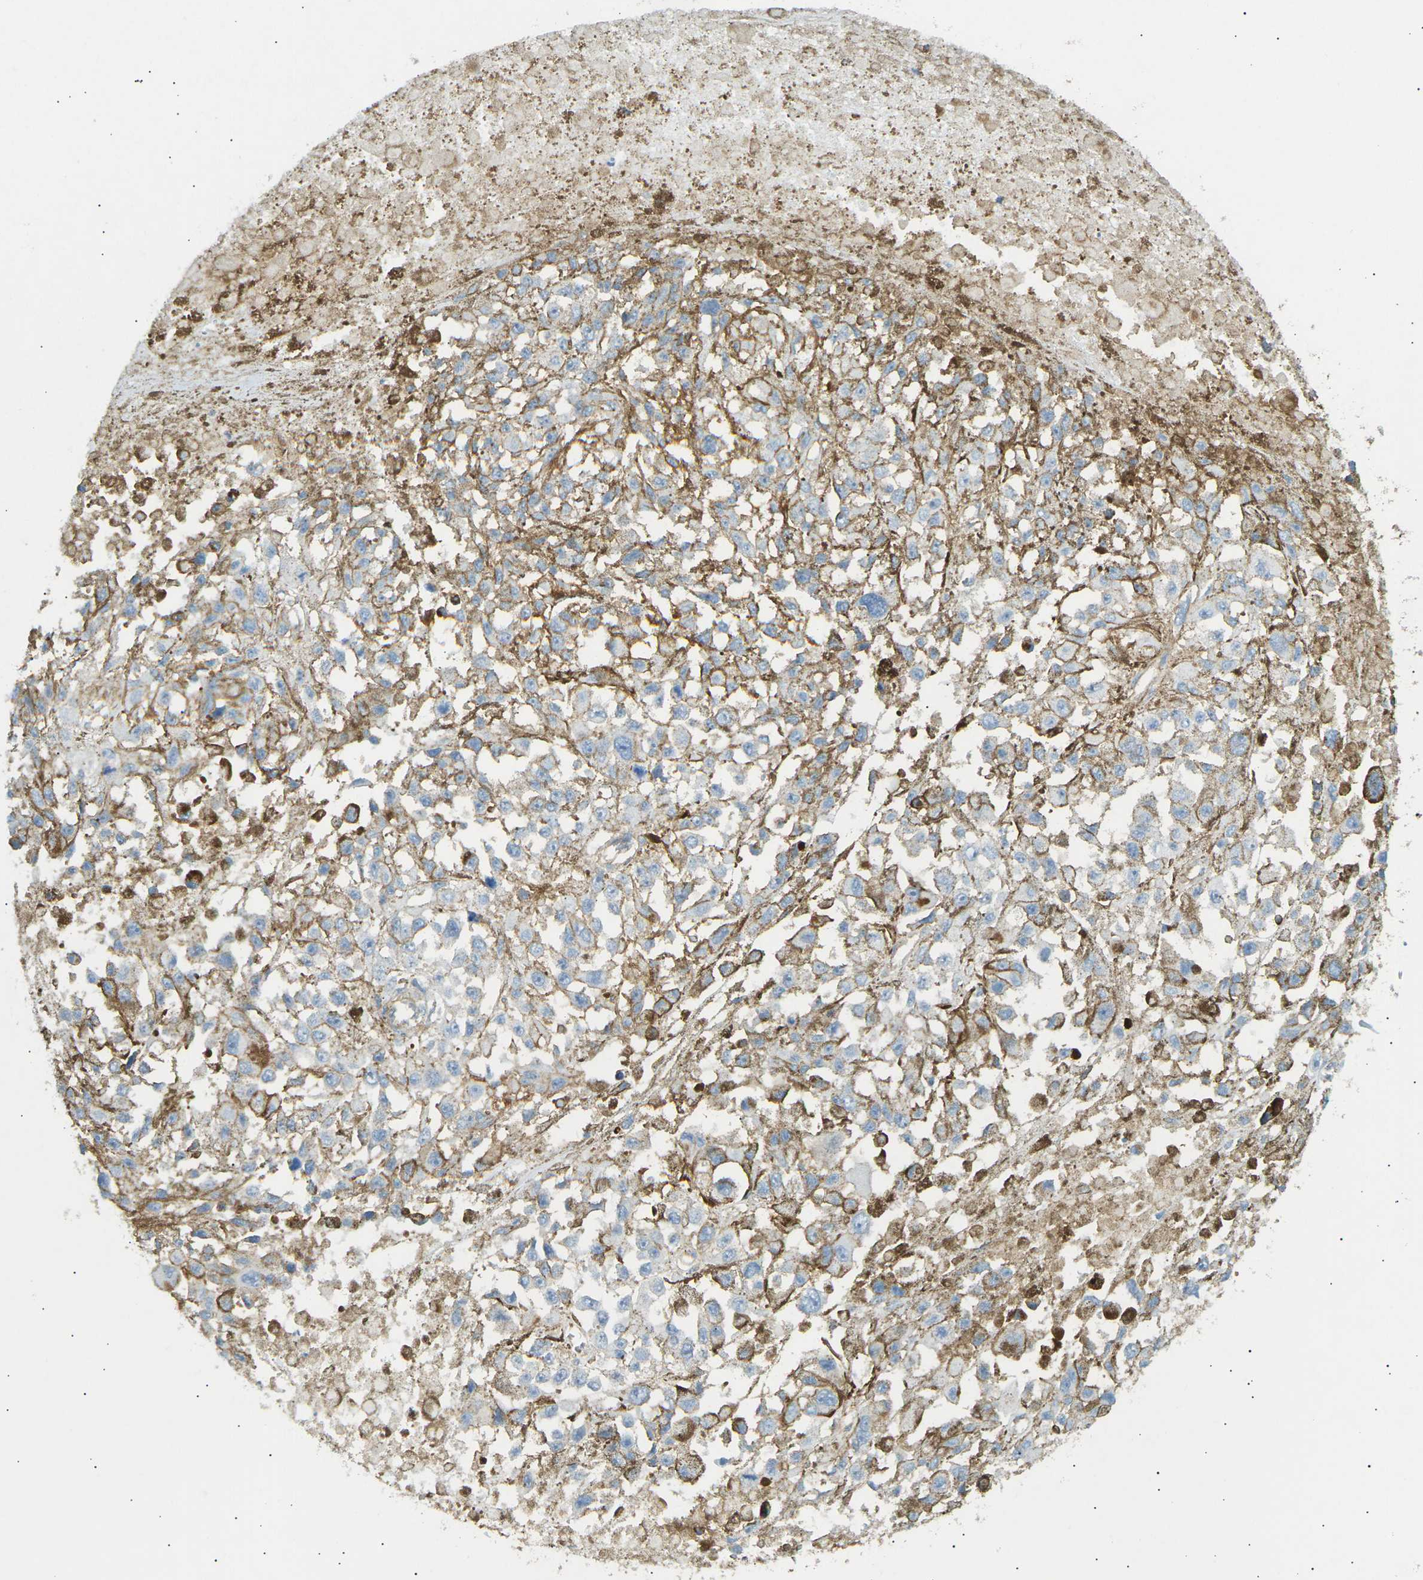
{"staining": {"intensity": "moderate", "quantity": "<25%", "location": "cytoplasmic/membranous"}, "tissue": "melanoma", "cell_type": "Tumor cells", "image_type": "cancer", "snomed": [{"axis": "morphology", "description": "Malignant melanoma, Metastatic site"}, {"axis": "topography", "description": "Lymph node"}], "caption": "Approximately <25% of tumor cells in human malignant melanoma (metastatic site) show moderate cytoplasmic/membranous protein expression as visualized by brown immunohistochemical staining.", "gene": "ATP2B4", "patient": {"sex": "male", "age": 59}}